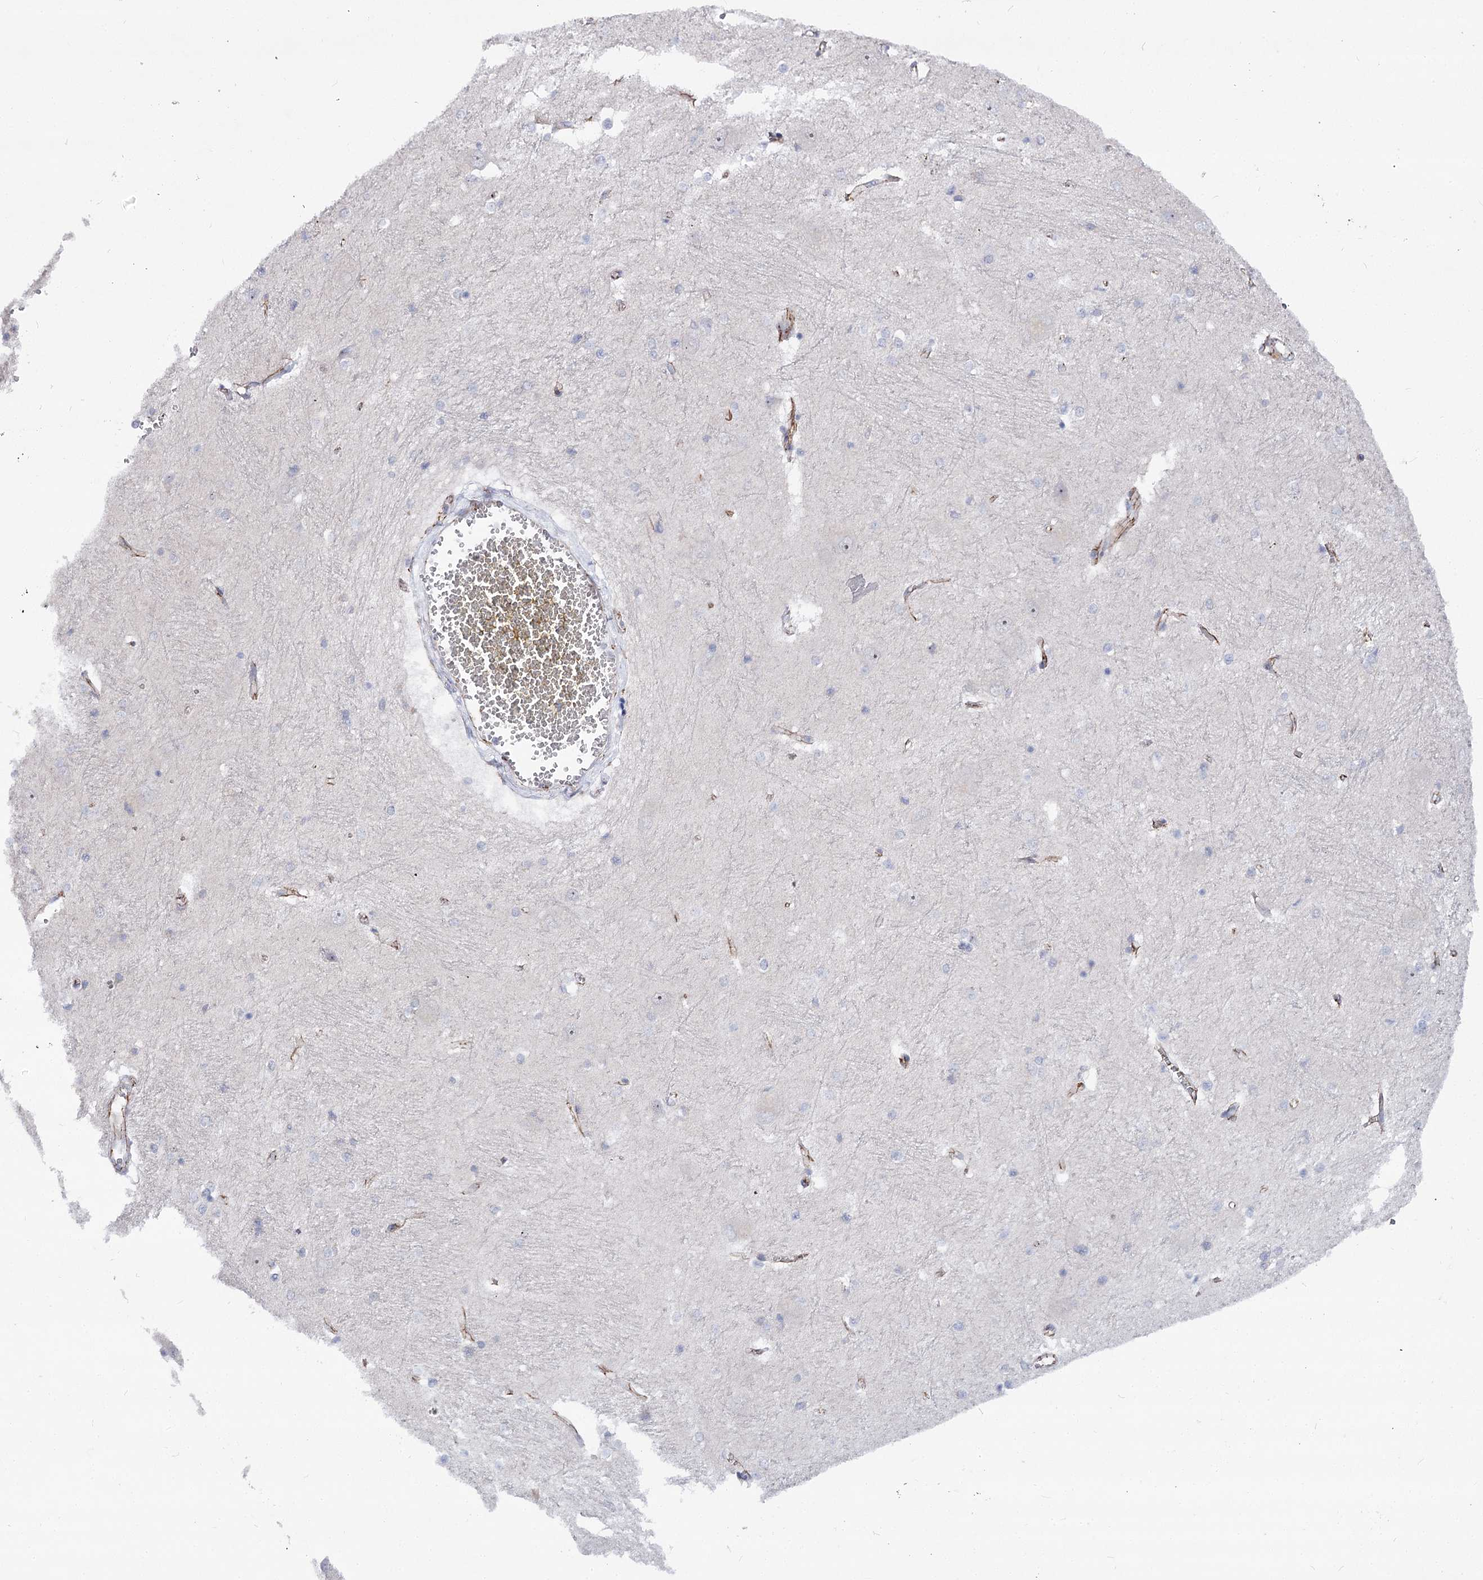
{"staining": {"intensity": "negative", "quantity": "none", "location": "none"}, "tissue": "caudate", "cell_type": "Glial cells", "image_type": "normal", "snomed": [{"axis": "morphology", "description": "Normal tissue, NOS"}, {"axis": "topography", "description": "Lateral ventricle wall"}], "caption": "An IHC micrograph of unremarkable caudate is shown. There is no staining in glial cells of caudate.", "gene": "NRAP", "patient": {"sex": "male", "age": 37}}